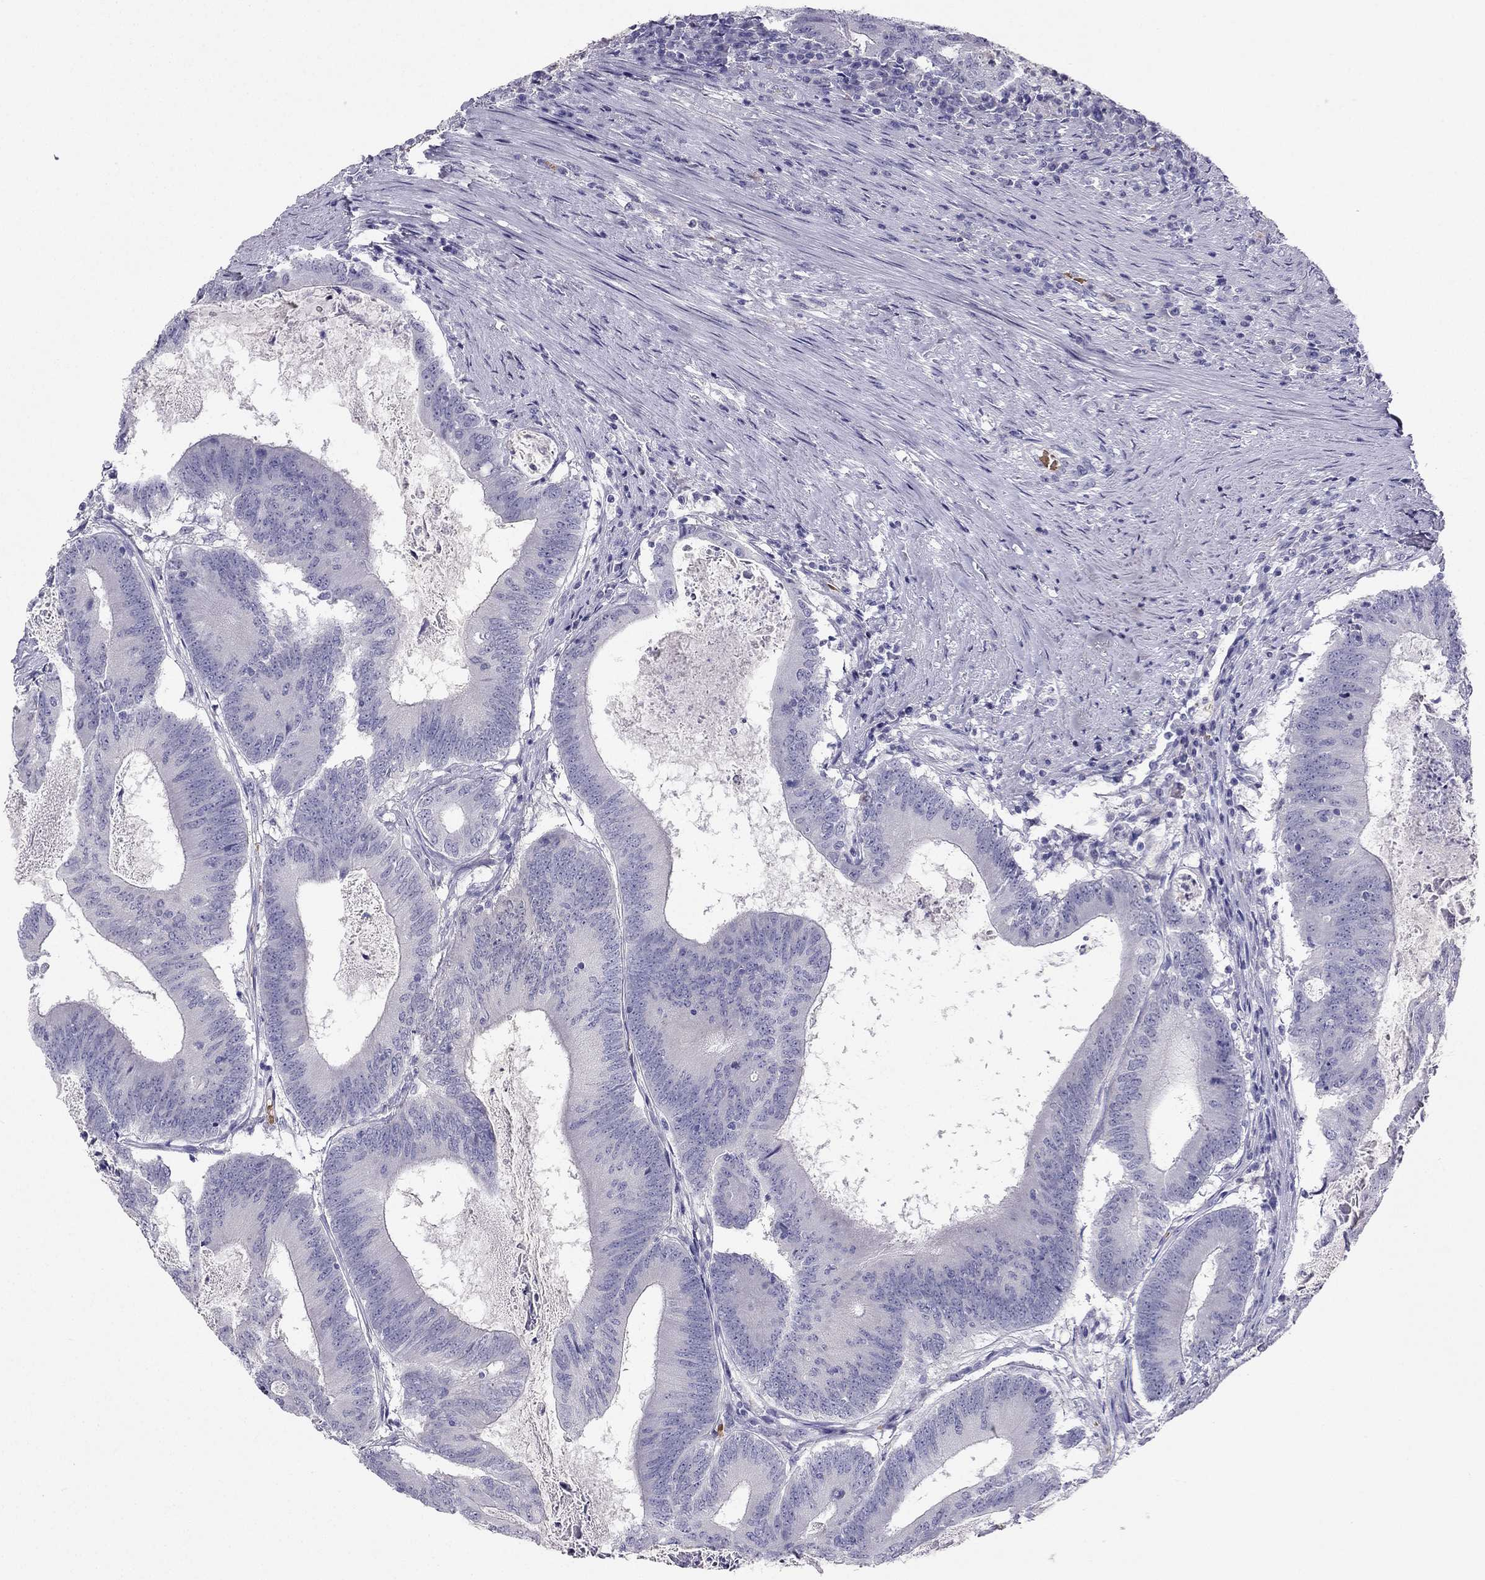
{"staining": {"intensity": "negative", "quantity": "none", "location": "none"}, "tissue": "colorectal cancer", "cell_type": "Tumor cells", "image_type": "cancer", "snomed": [{"axis": "morphology", "description": "Adenocarcinoma, NOS"}, {"axis": "topography", "description": "Colon"}], "caption": "The image exhibits no staining of tumor cells in colorectal adenocarcinoma.", "gene": "RSPH14", "patient": {"sex": "female", "age": 70}}